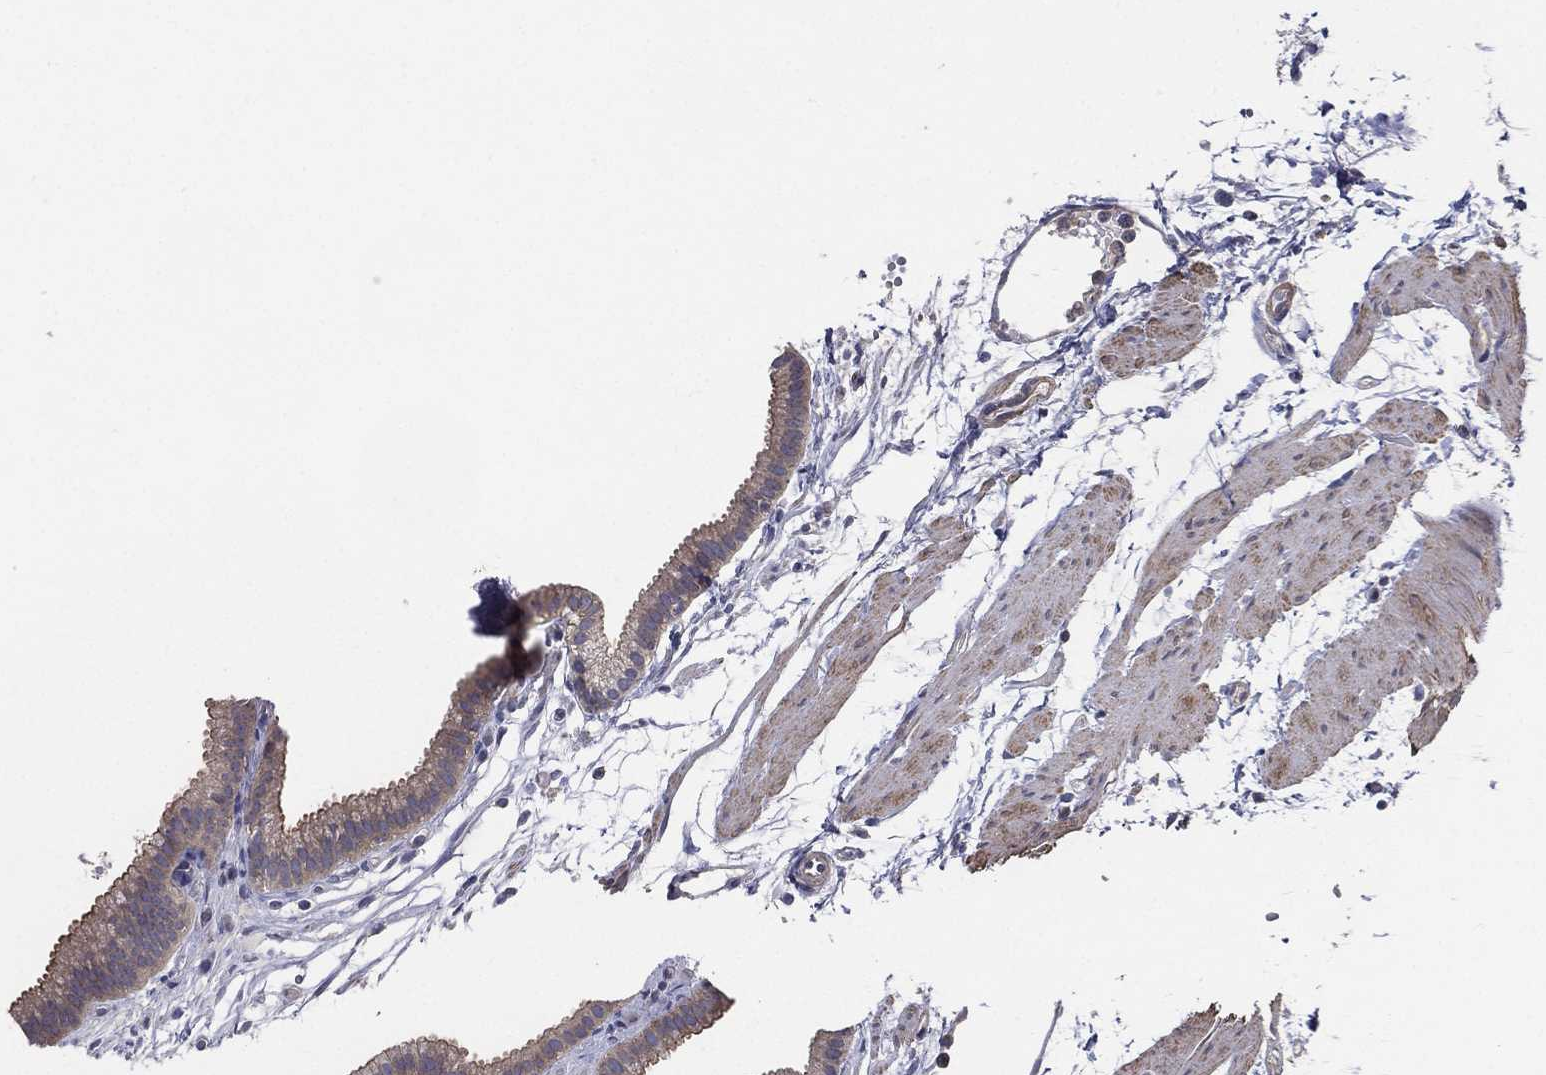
{"staining": {"intensity": "moderate", "quantity": "<25%", "location": "cytoplasmic/membranous"}, "tissue": "gallbladder", "cell_type": "Glandular cells", "image_type": "normal", "snomed": [{"axis": "morphology", "description": "Normal tissue, NOS"}, {"axis": "topography", "description": "Gallbladder"}, {"axis": "topography", "description": "Peripheral nerve tissue"}], "caption": "This image exhibits immunohistochemistry (IHC) staining of unremarkable human gallbladder, with low moderate cytoplasmic/membranous staining in about <25% of glandular cells.", "gene": "SERPINB2", "patient": {"sex": "female", "age": 45}}